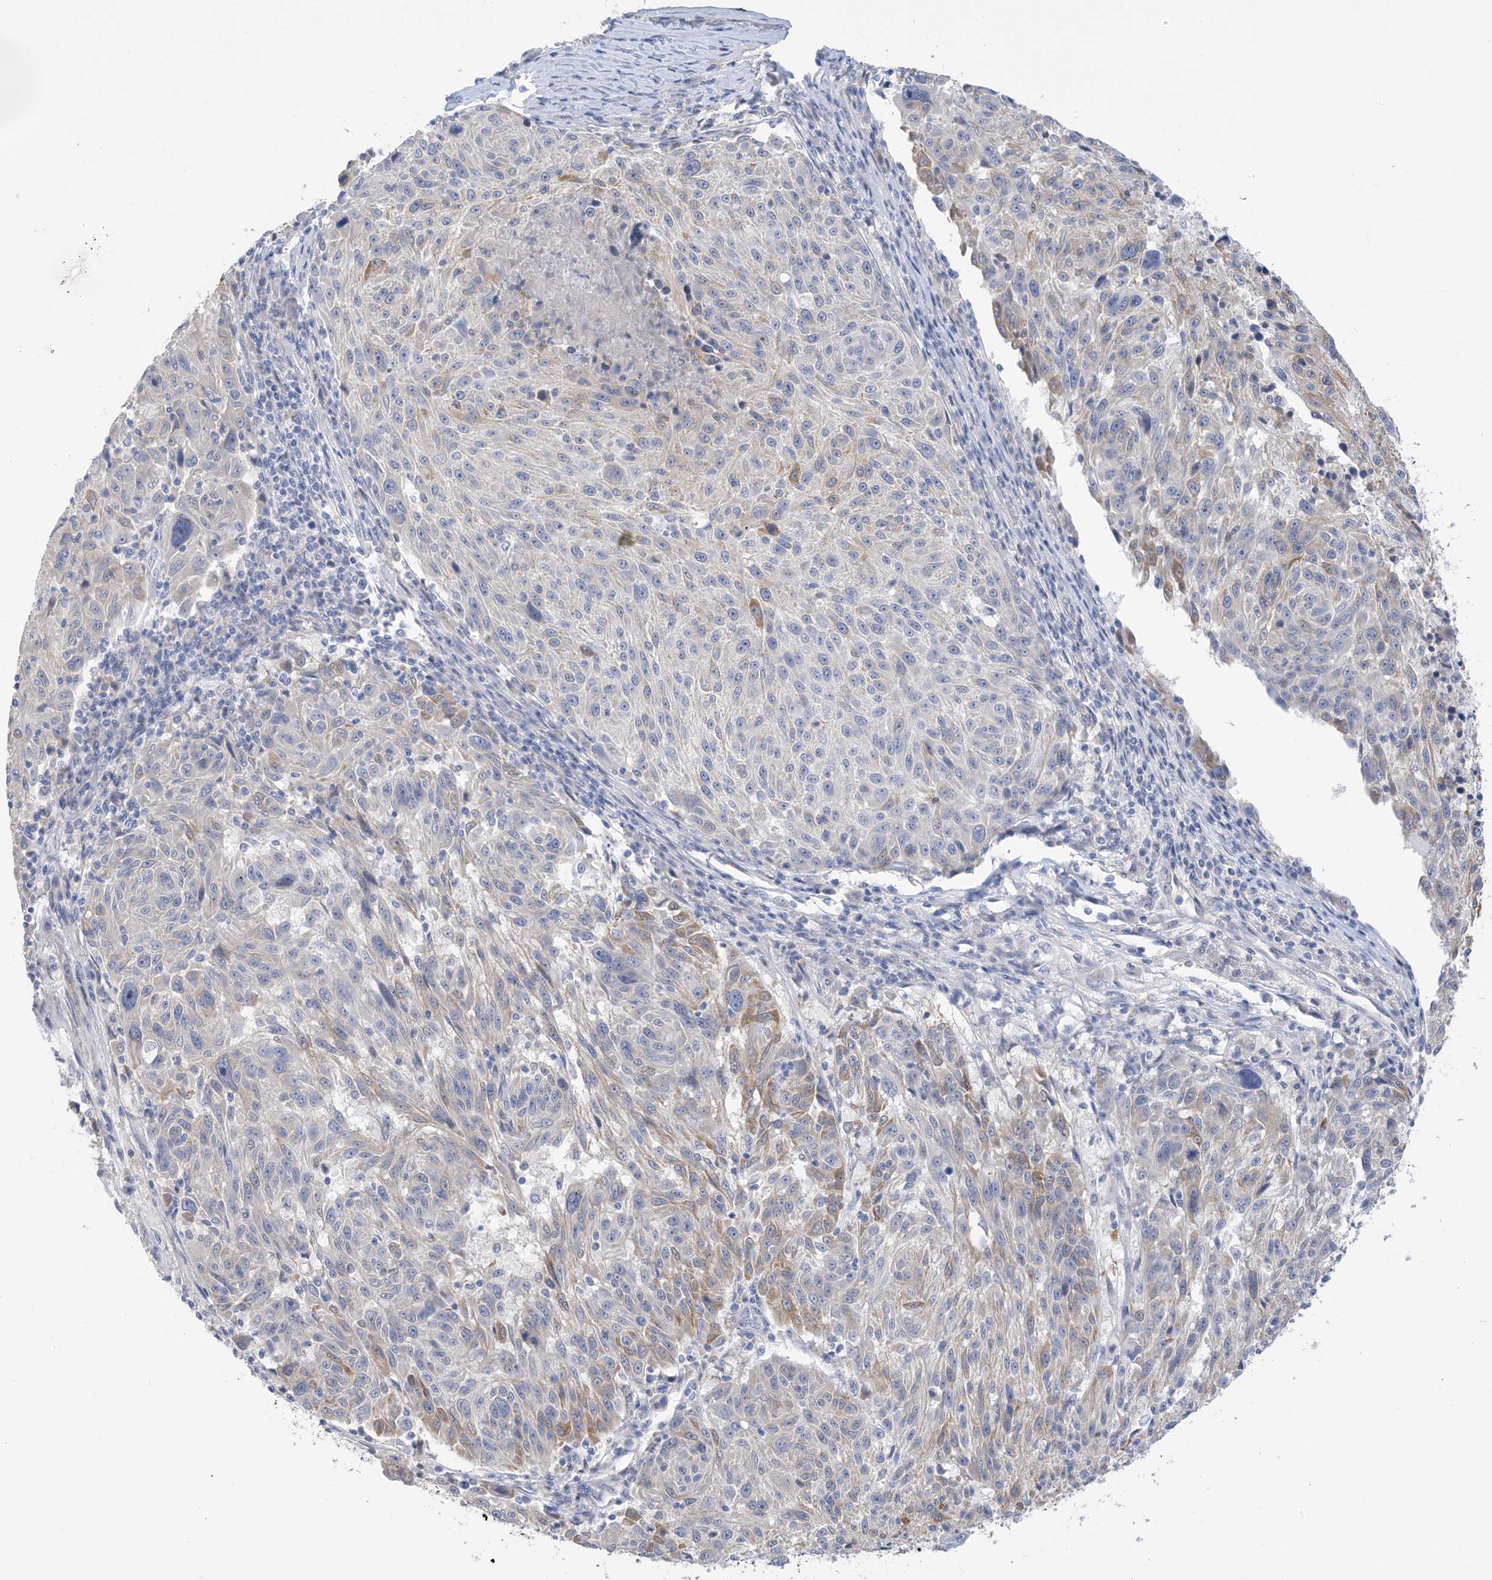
{"staining": {"intensity": "weak", "quantity": "<25%", "location": "cytoplasmic/membranous"}, "tissue": "melanoma", "cell_type": "Tumor cells", "image_type": "cancer", "snomed": [{"axis": "morphology", "description": "Malignant melanoma, NOS"}, {"axis": "topography", "description": "Skin"}], "caption": "Protein analysis of malignant melanoma demonstrates no significant staining in tumor cells. (Stains: DAB immunohistochemistry with hematoxylin counter stain, Microscopy: brightfield microscopy at high magnification).", "gene": "TTYH1", "patient": {"sex": "male", "age": 53}}